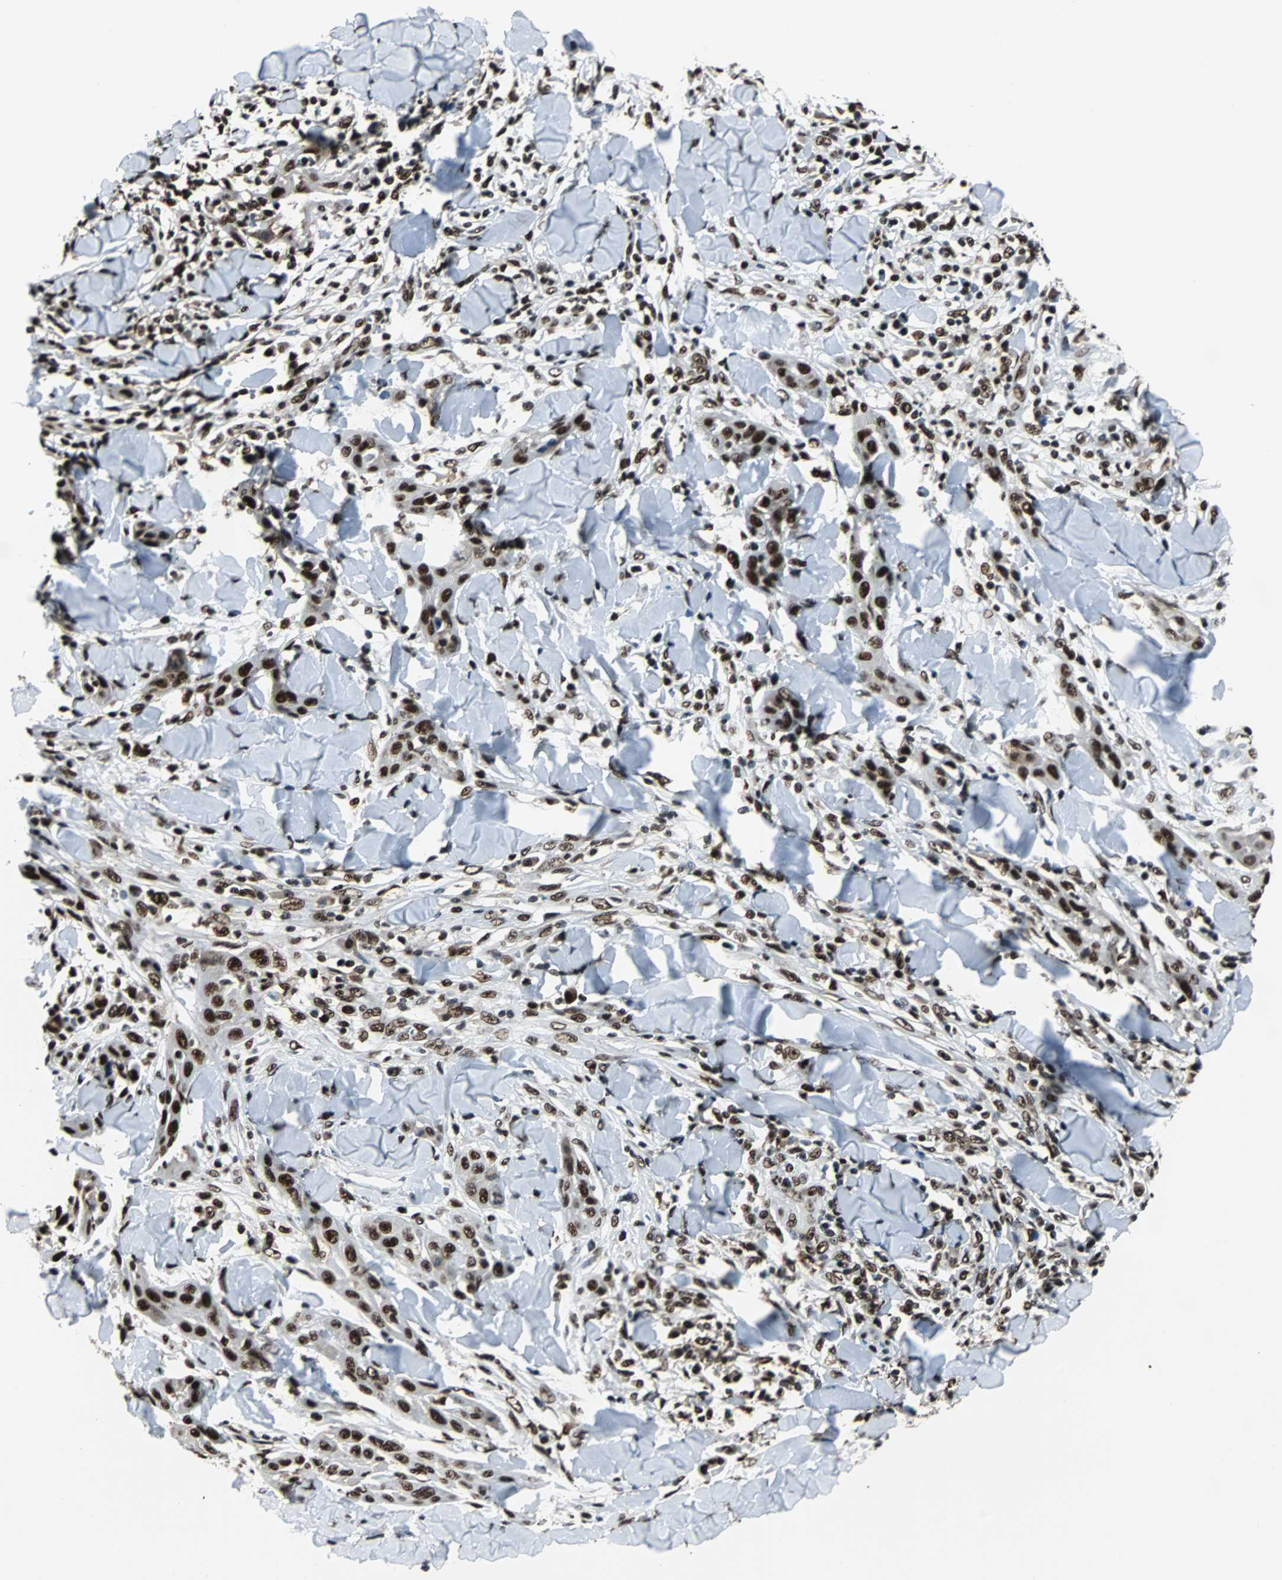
{"staining": {"intensity": "strong", "quantity": ">75%", "location": "nuclear"}, "tissue": "skin cancer", "cell_type": "Tumor cells", "image_type": "cancer", "snomed": [{"axis": "morphology", "description": "Squamous cell carcinoma, NOS"}, {"axis": "topography", "description": "Skin"}], "caption": "Squamous cell carcinoma (skin) was stained to show a protein in brown. There is high levels of strong nuclear staining in approximately >75% of tumor cells.", "gene": "XRCC4", "patient": {"sex": "male", "age": 24}}